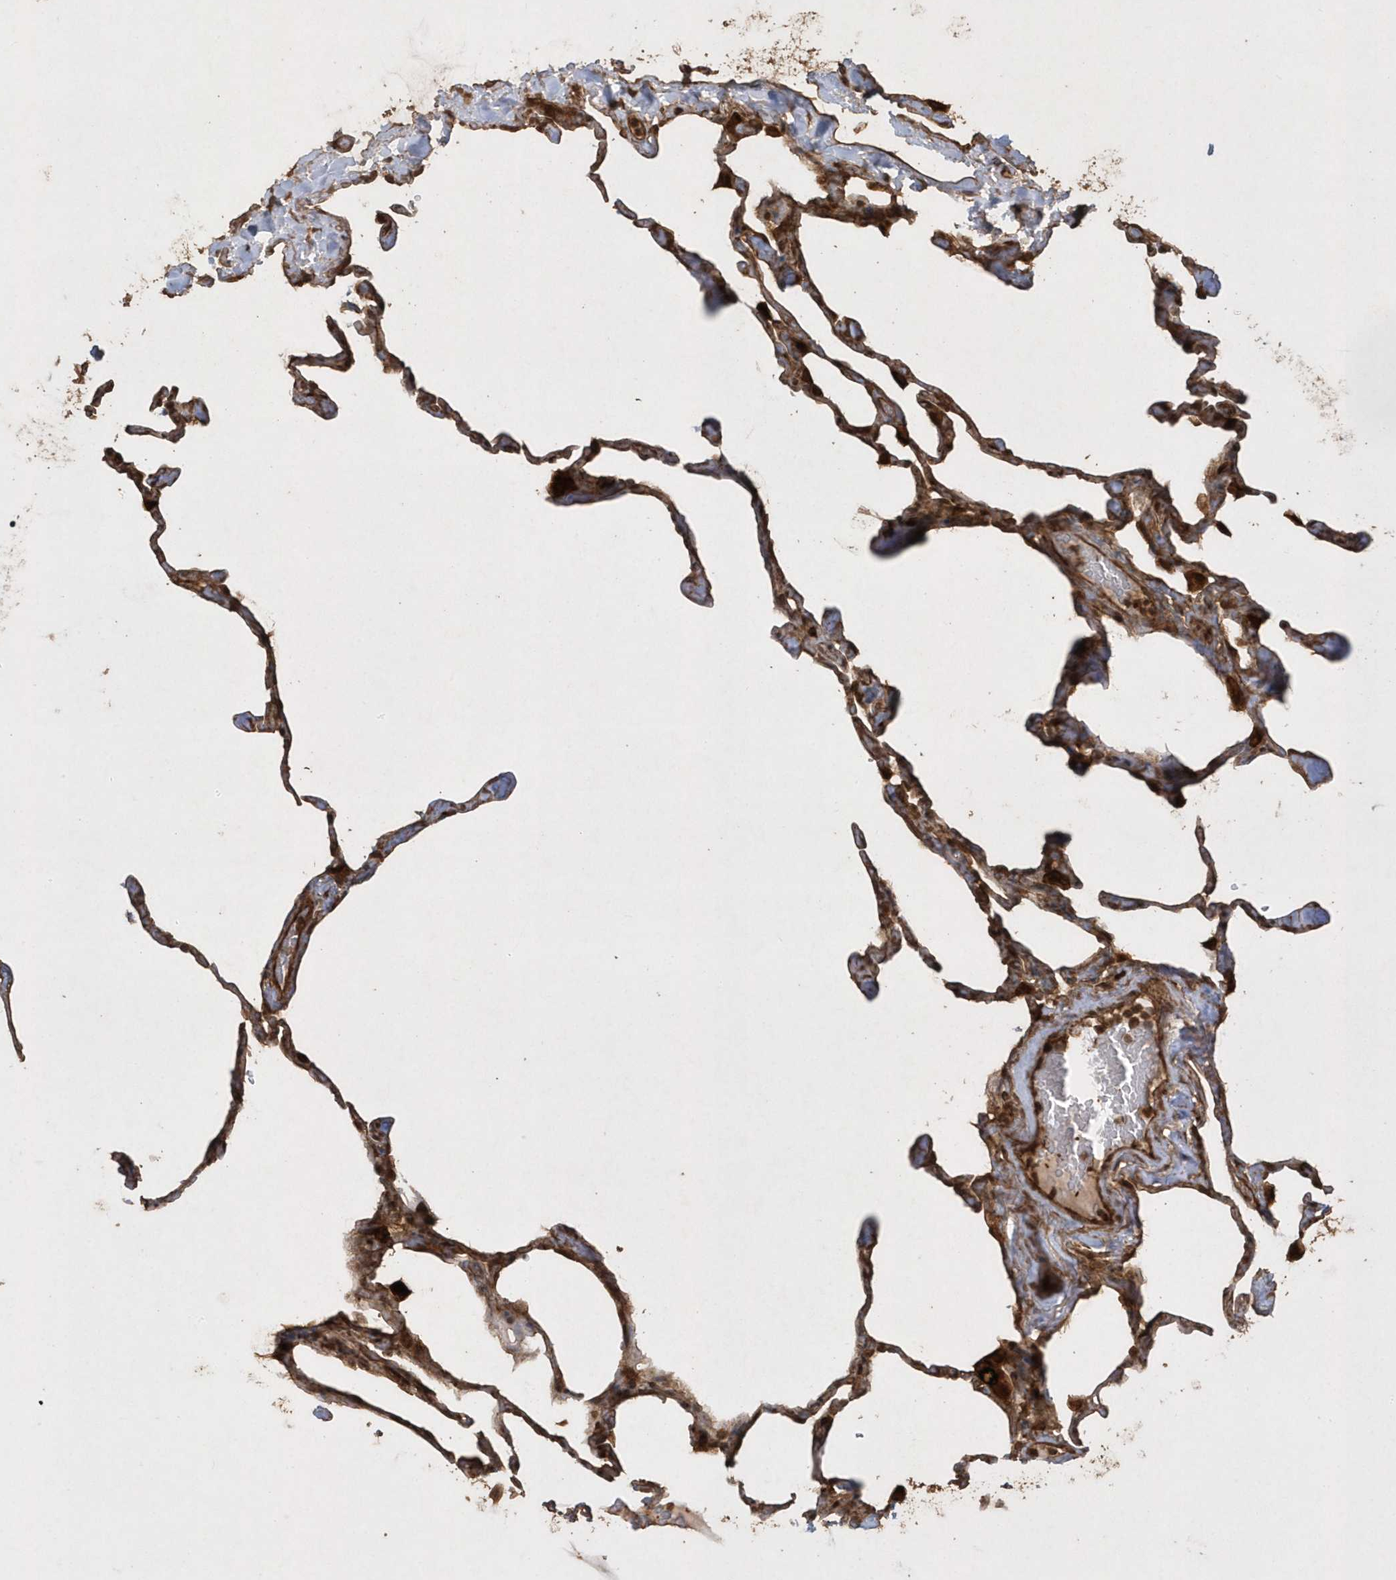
{"staining": {"intensity": "moderate", "quantity": ">75%", "location": "cytoplasmic/membranous"}, "tissue": "lung", "cell_type": "Alveolar cells", "image_type": "normal", "snomed": [{"axis": "morphology", "description": "Normal tissue, NOS"}, {"axis": "topography", "description": "Lung"}], "caption": "Brown immunohistochemical staining in benign lung displays moderate cytoplasmic/membranous positivity in approximately >75% of alveolar cells. Nuclei are stained in blue.", "gene": "AVPI1", "patient": {"sex": "male", "age": 65}}